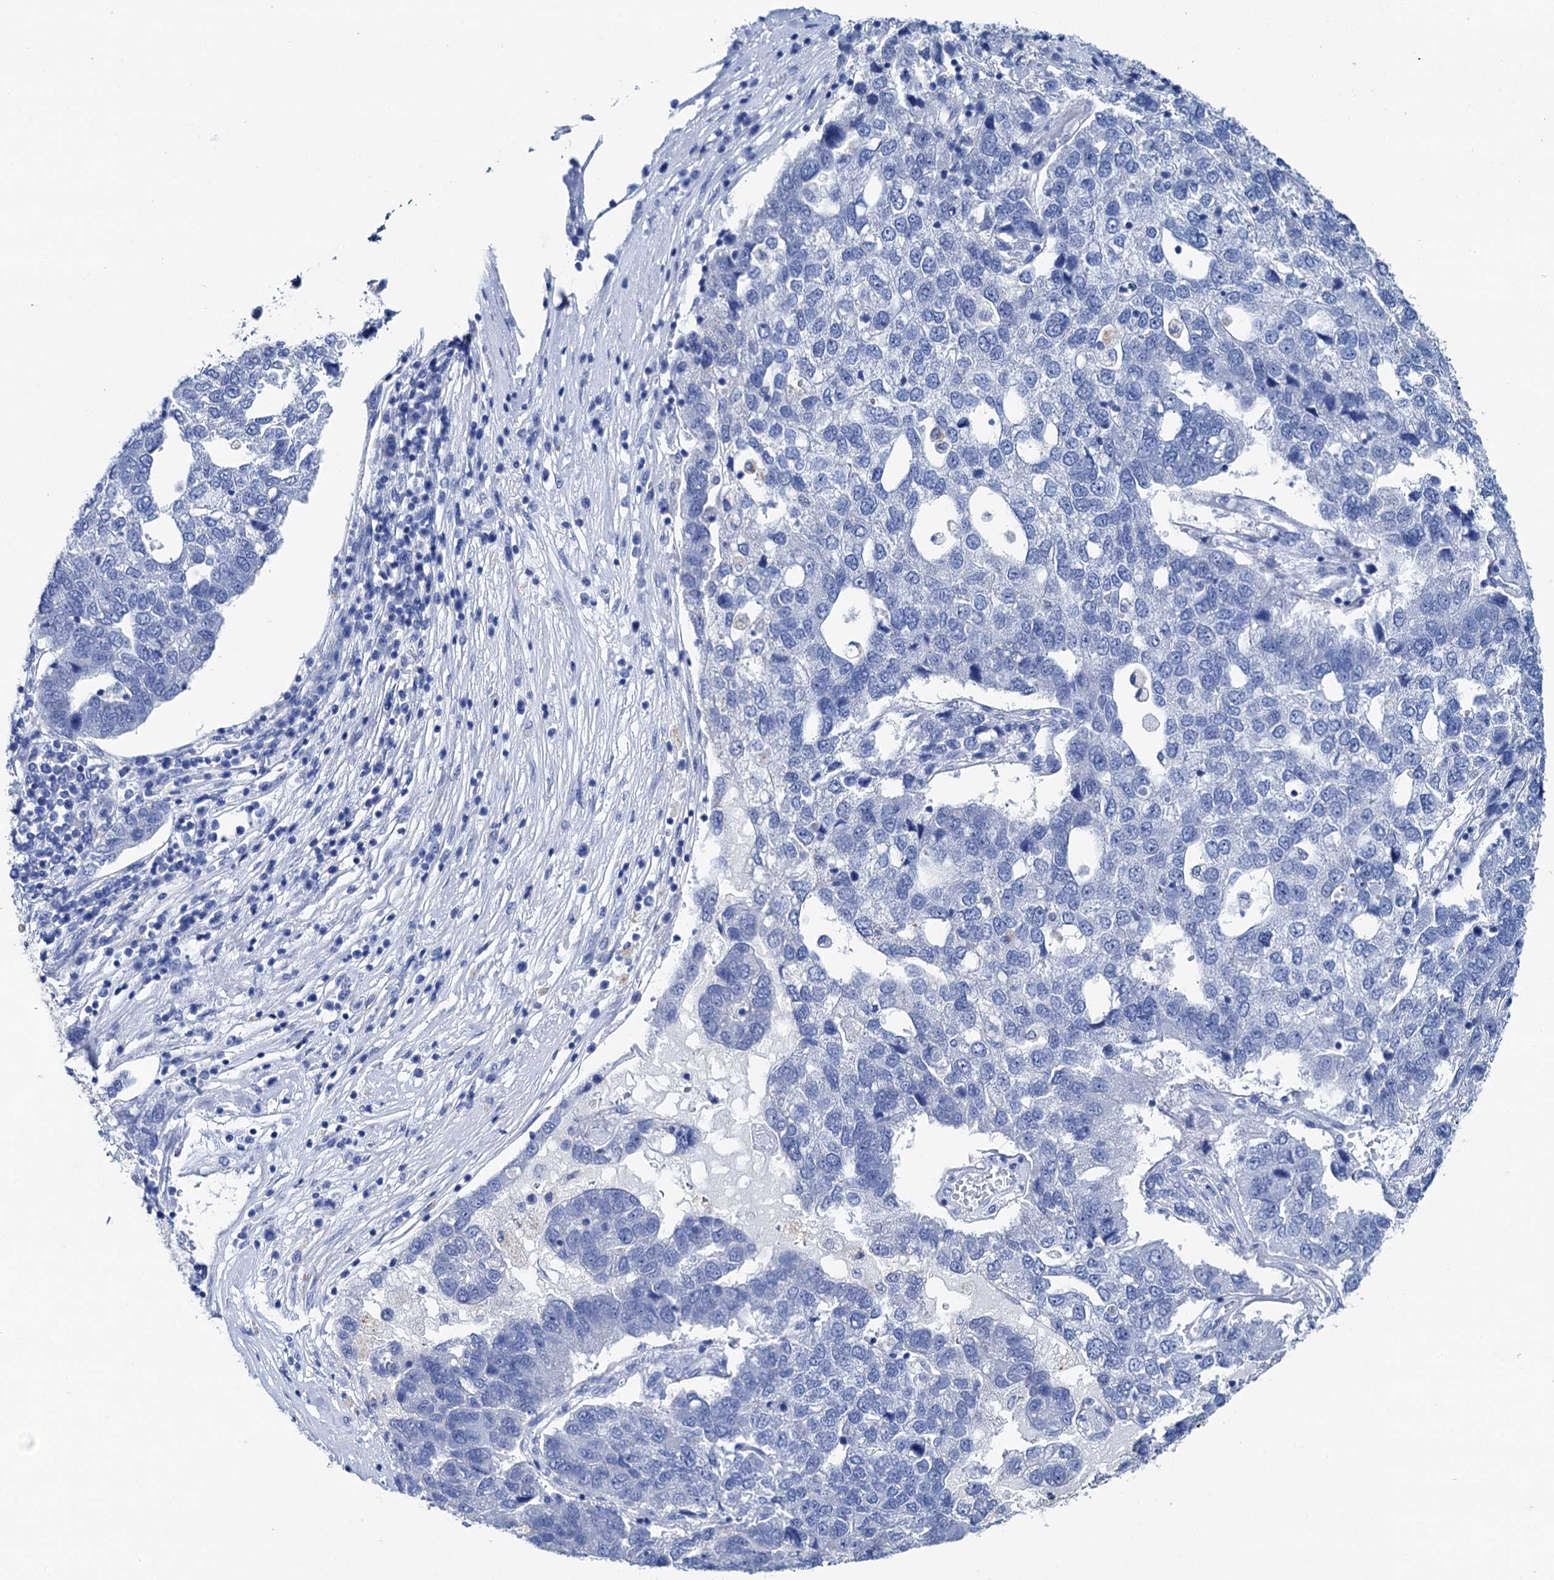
{"staining": {"intensity": "negative", "quantity": "none", "location": "none"}, "tissue": "pancreatic cancer", "cell_type": "Tumor cells", "image_type": "cancer", "snomed": [{"axis": "morphology", "description": "Adenocarcinoma, NOS"}, {"axis": "topography", "description": "Pancreas"}], "caption": "DAB immunohistochemical staining of adenocarcinoma (pancreatic) shows no significant expression in tumor cells.", "gene": "BRINP1", "patient": {"sex": "female", "age": 61}}